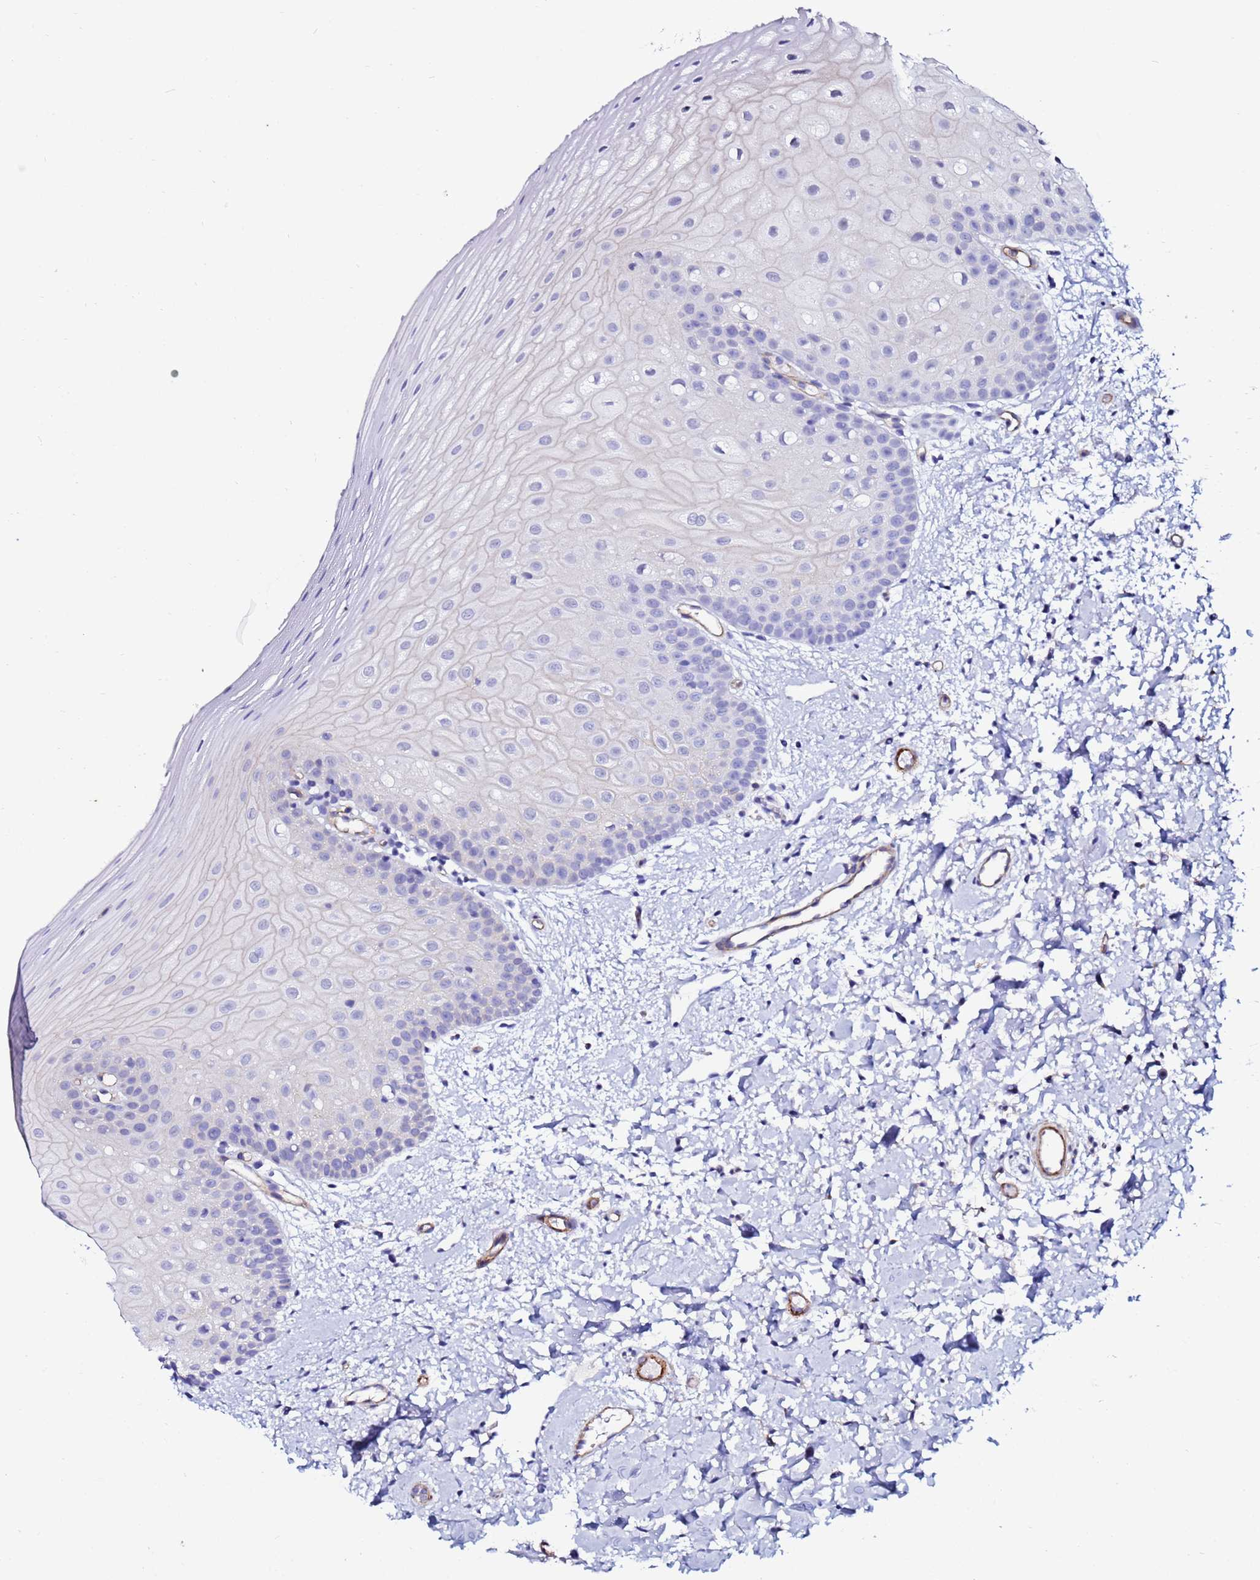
{"staining": {"intensity": "negative", "quantity": "none", "location": "none"}, "tissue": "oral mucosa", "cell_type": "Squamous epithelial cells", "image_type": "normal", "snomed": [{"axis": "morphology", "description": "Normal tissue, NOS"}, {"axis": "topography", "description": "Oral tissue"}], "caption": "Squamous epithelial cells show no significant protein positivity in benign oral mucosa.", "gene": "DEFB104A", "patient": {"sex": "female", "age": 67}}